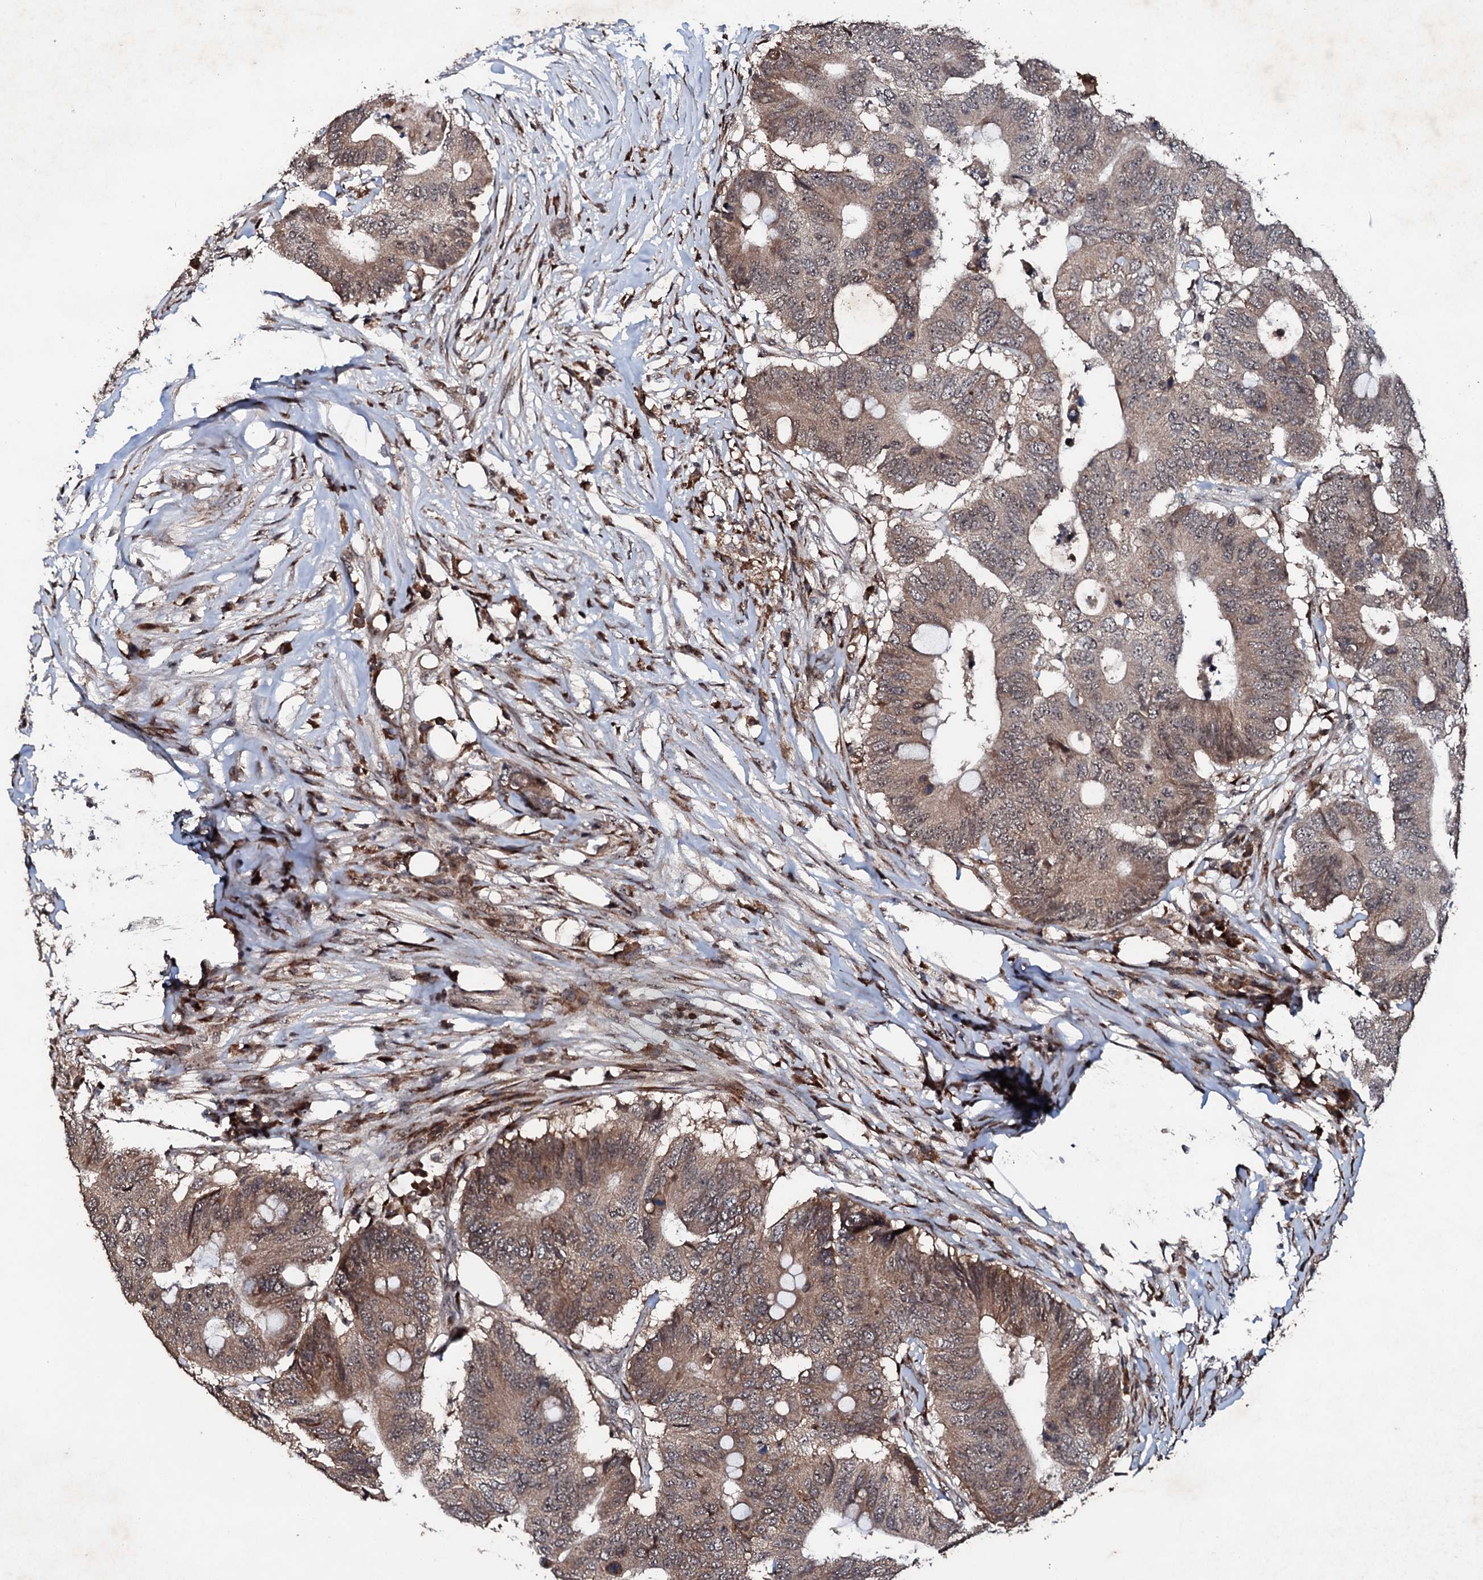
{"staining": {"intensity": "moderate", "quantity": "25%-75%", "location": "cytoplasmic/membranous,nuclear"}, "tissue": "colorectal cancer", "cell_type": "Tumor cells", "image_type": "cancer", "snomed": [{"axis": "morphology", "description": "Adenocarcinoma, NOS"}, {"axis": "topography", "description": "Colon"}], "caption": "Colorectal cancer (adenocarcinoma) stained for a protein (brown) exhibits moderate cytoplasmic/membranous and nuclear positive expression in about 25%-75% of tumor cells.", "gene": "FAM111A", "patient": {"sex": "male", "age": 71}}